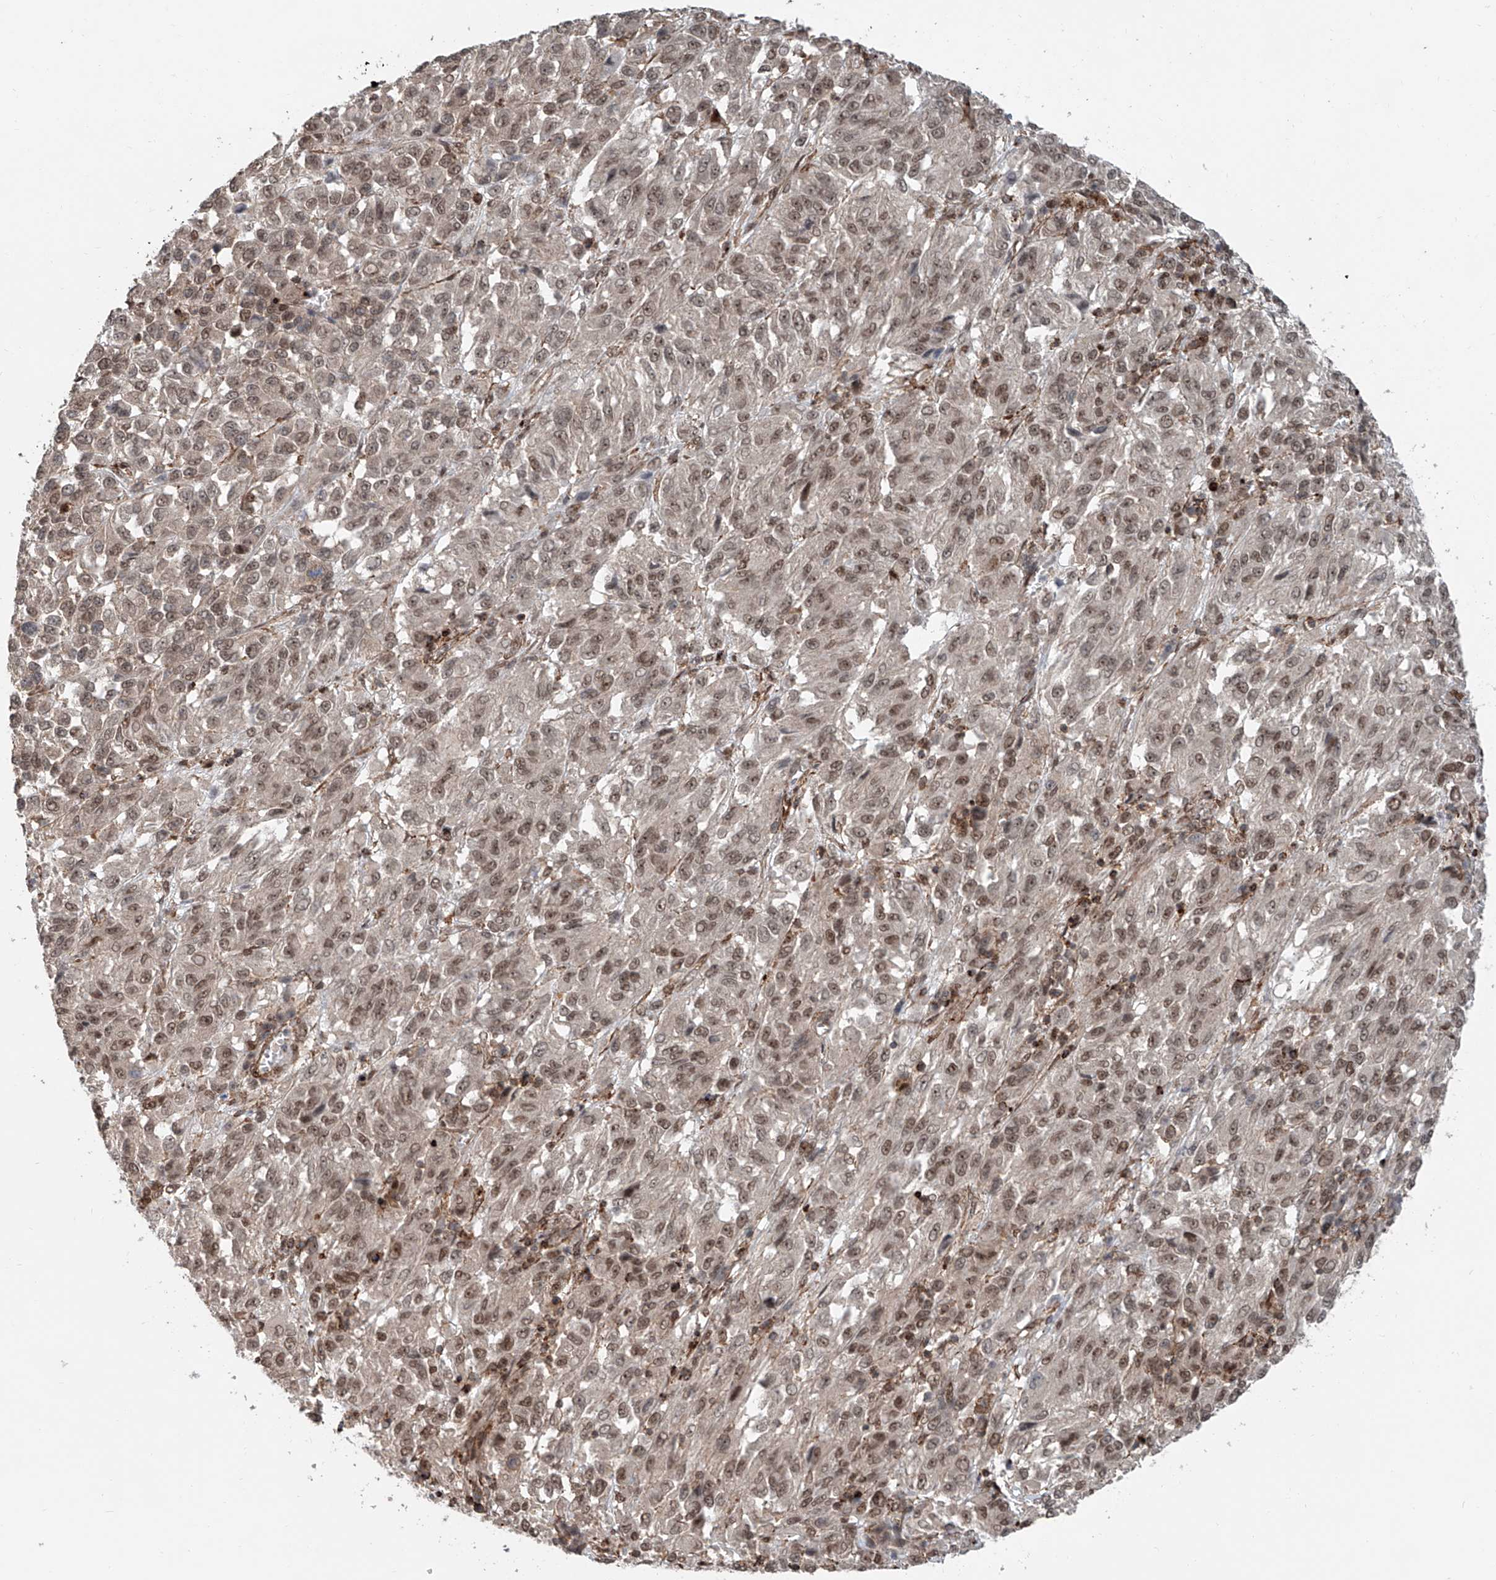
{"staining": {"intensity": "weak", "quantity": "25%-75%", "location": "nuclear"}, "tissue": "melanoma", "cell_type": "Tumor cells", "image_type": "cancer", "snomed": [{"axis": "morphology", "description": "Malignant melanoma, Metastatic site"}, {"axis": "topography", "description": "Lung"}], "caption": "Tumor cells show low levels of weak nuclear positivity in about 25%-75% of cells in human malignant melanoma (metastatic site).", "gene": "SDE2", "patient": {"sex": "male", "age": 64}}